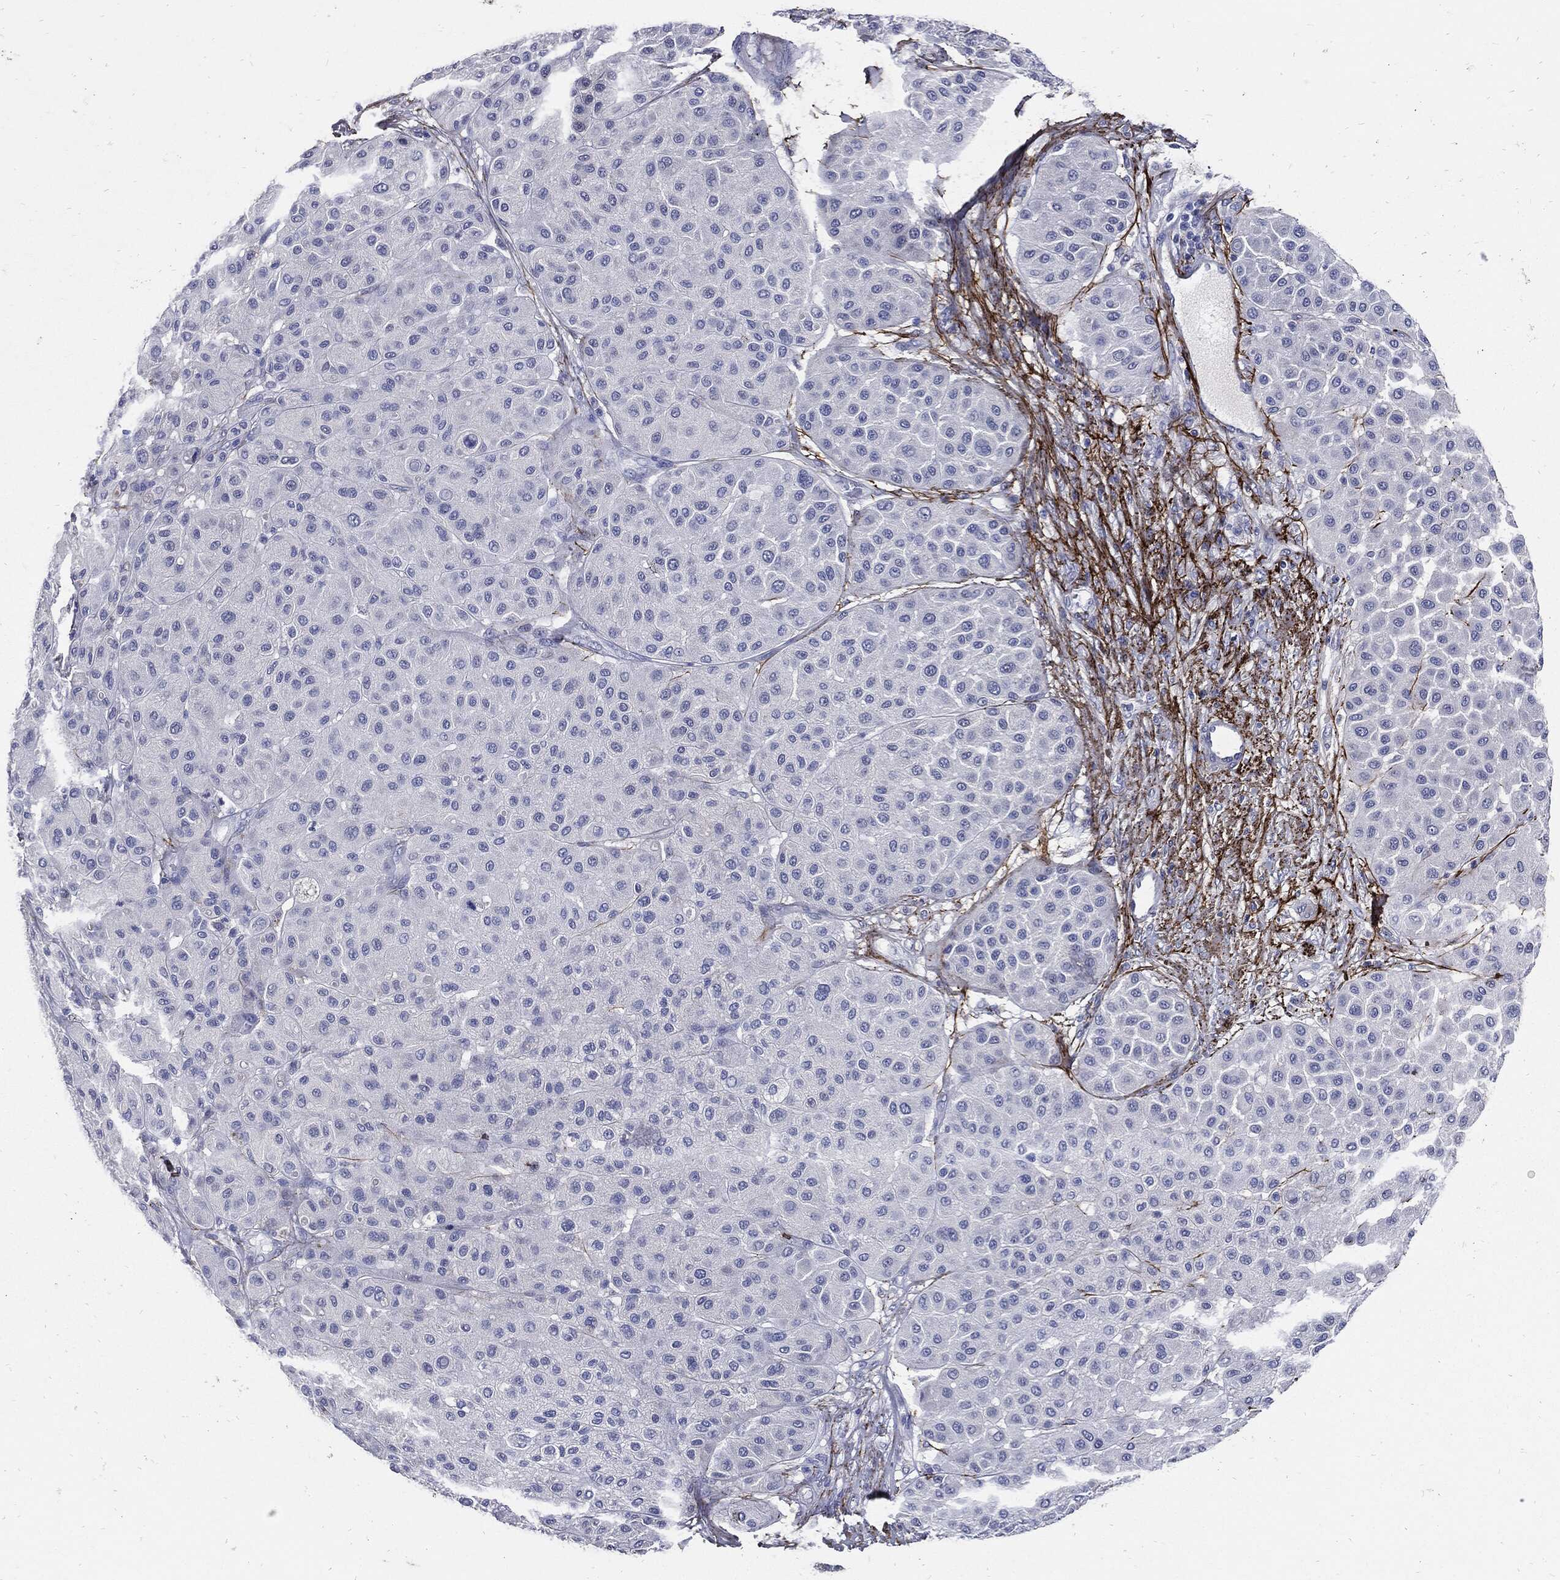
{"staining": {"intensity": "negative", "quantity": "none", "location": "none"}, "tissue": "melanoma", "cell_type": "Tumor cells", "image_type": "cancer", "snomed": [{"axis": "morphology", "description": "Malignant melanoma, Metastatic site"}, {"axis": "topography", "description": "Smooth muscle"}], "caption": "A high-resolution photomicrograph shows IHC staining of malignant melanoma (metastatic site), which exhibits no significant staining in tumor cells.", "gene": "FBN1", "patient": {"sex": "male", "age": 41}}